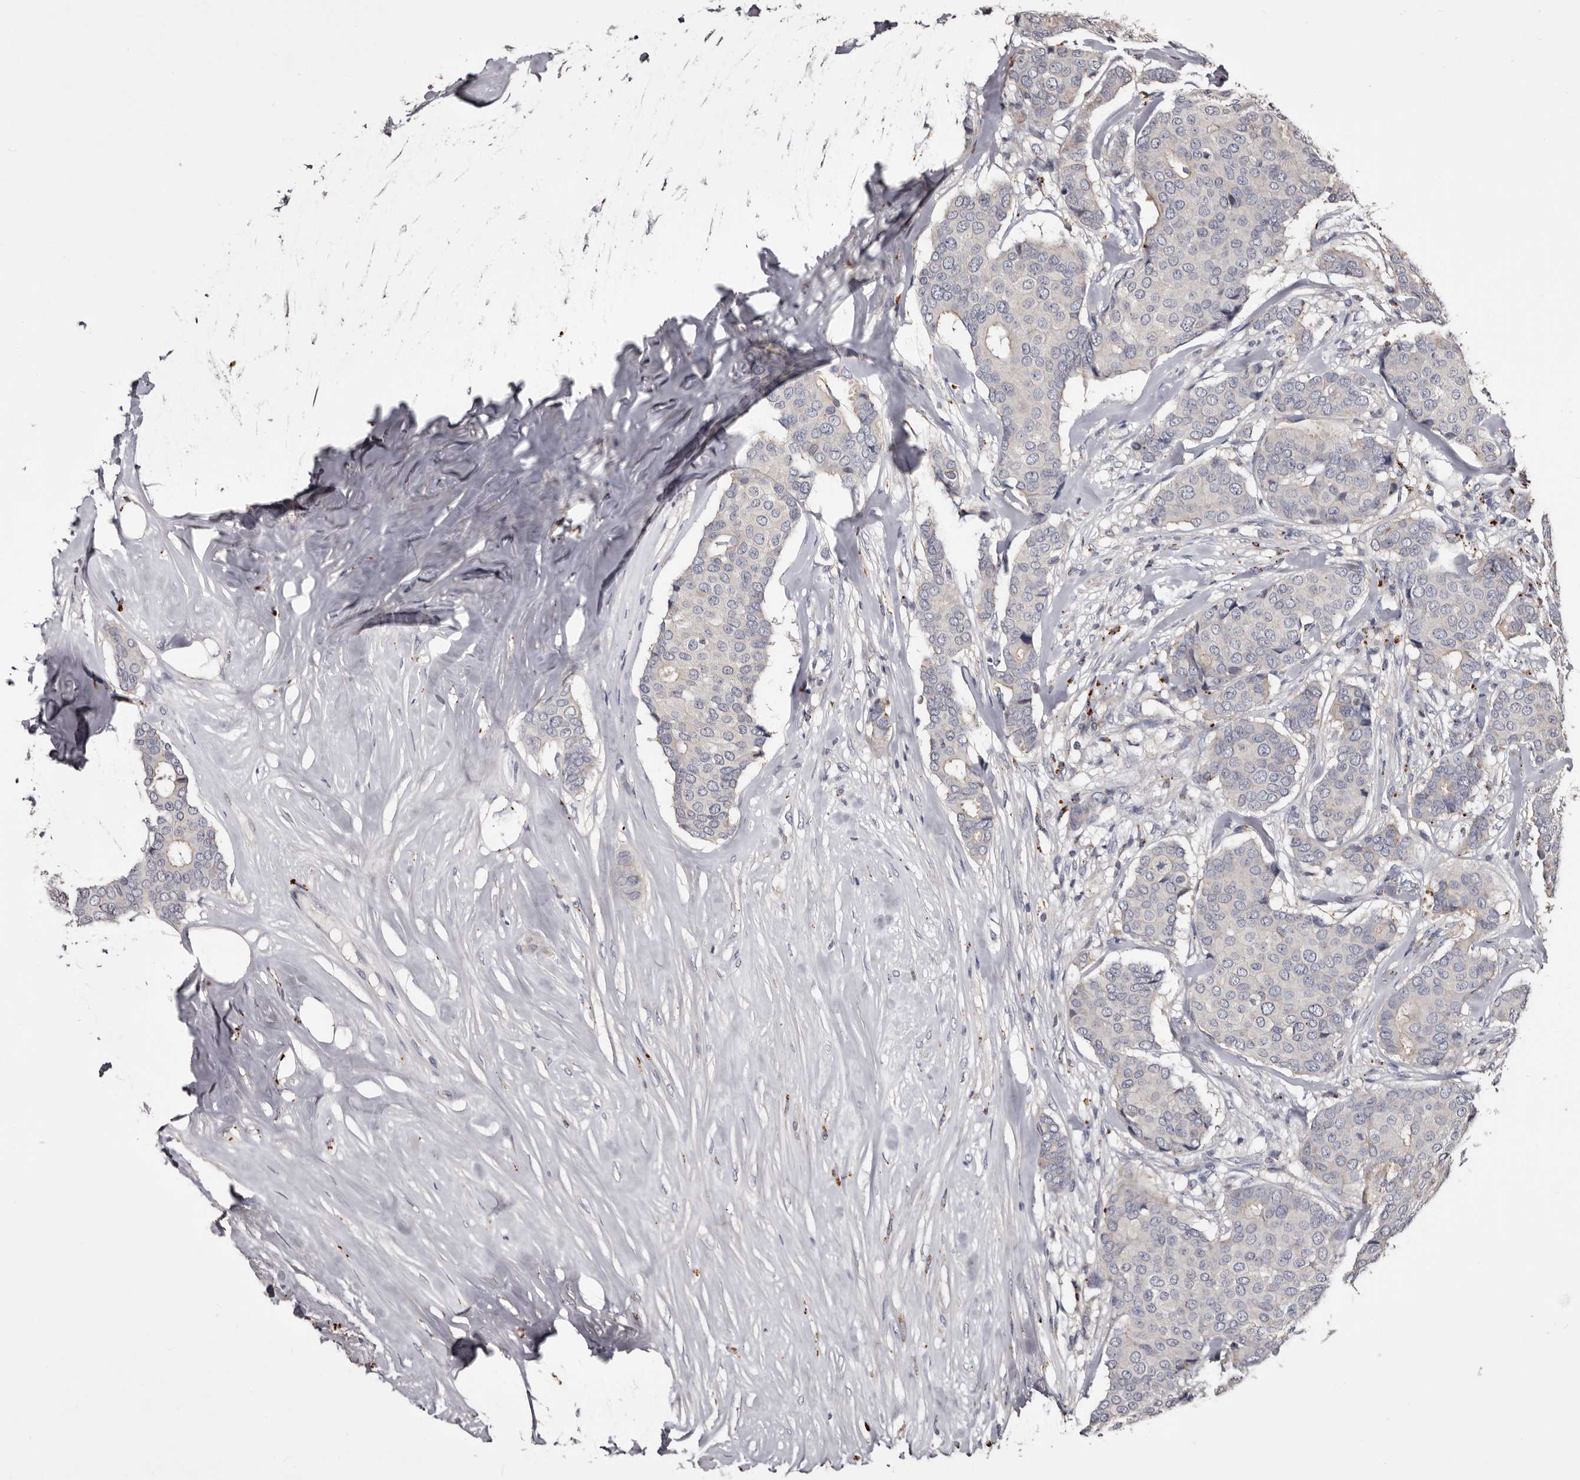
{"staining": {"intensity": "negative", "quantity": "none", "location": "none"}, "tissue": "breast cancer", "cell_type": "Tumor cells", "image_type": "cancer", "snomed": [{"axis": "morphology", "description": "Duct carcinoma"}, {"axis": "topography", "description": "Breast"}], "caption": "DAB (3,3'-diaminobenzidine) immunohistochemical staining of human intraductal carcinoma (breast) reveals no significant staining in tumor cells.", "gene": "SLC10A4", "patient": {"sex": "female", "age": 75}}